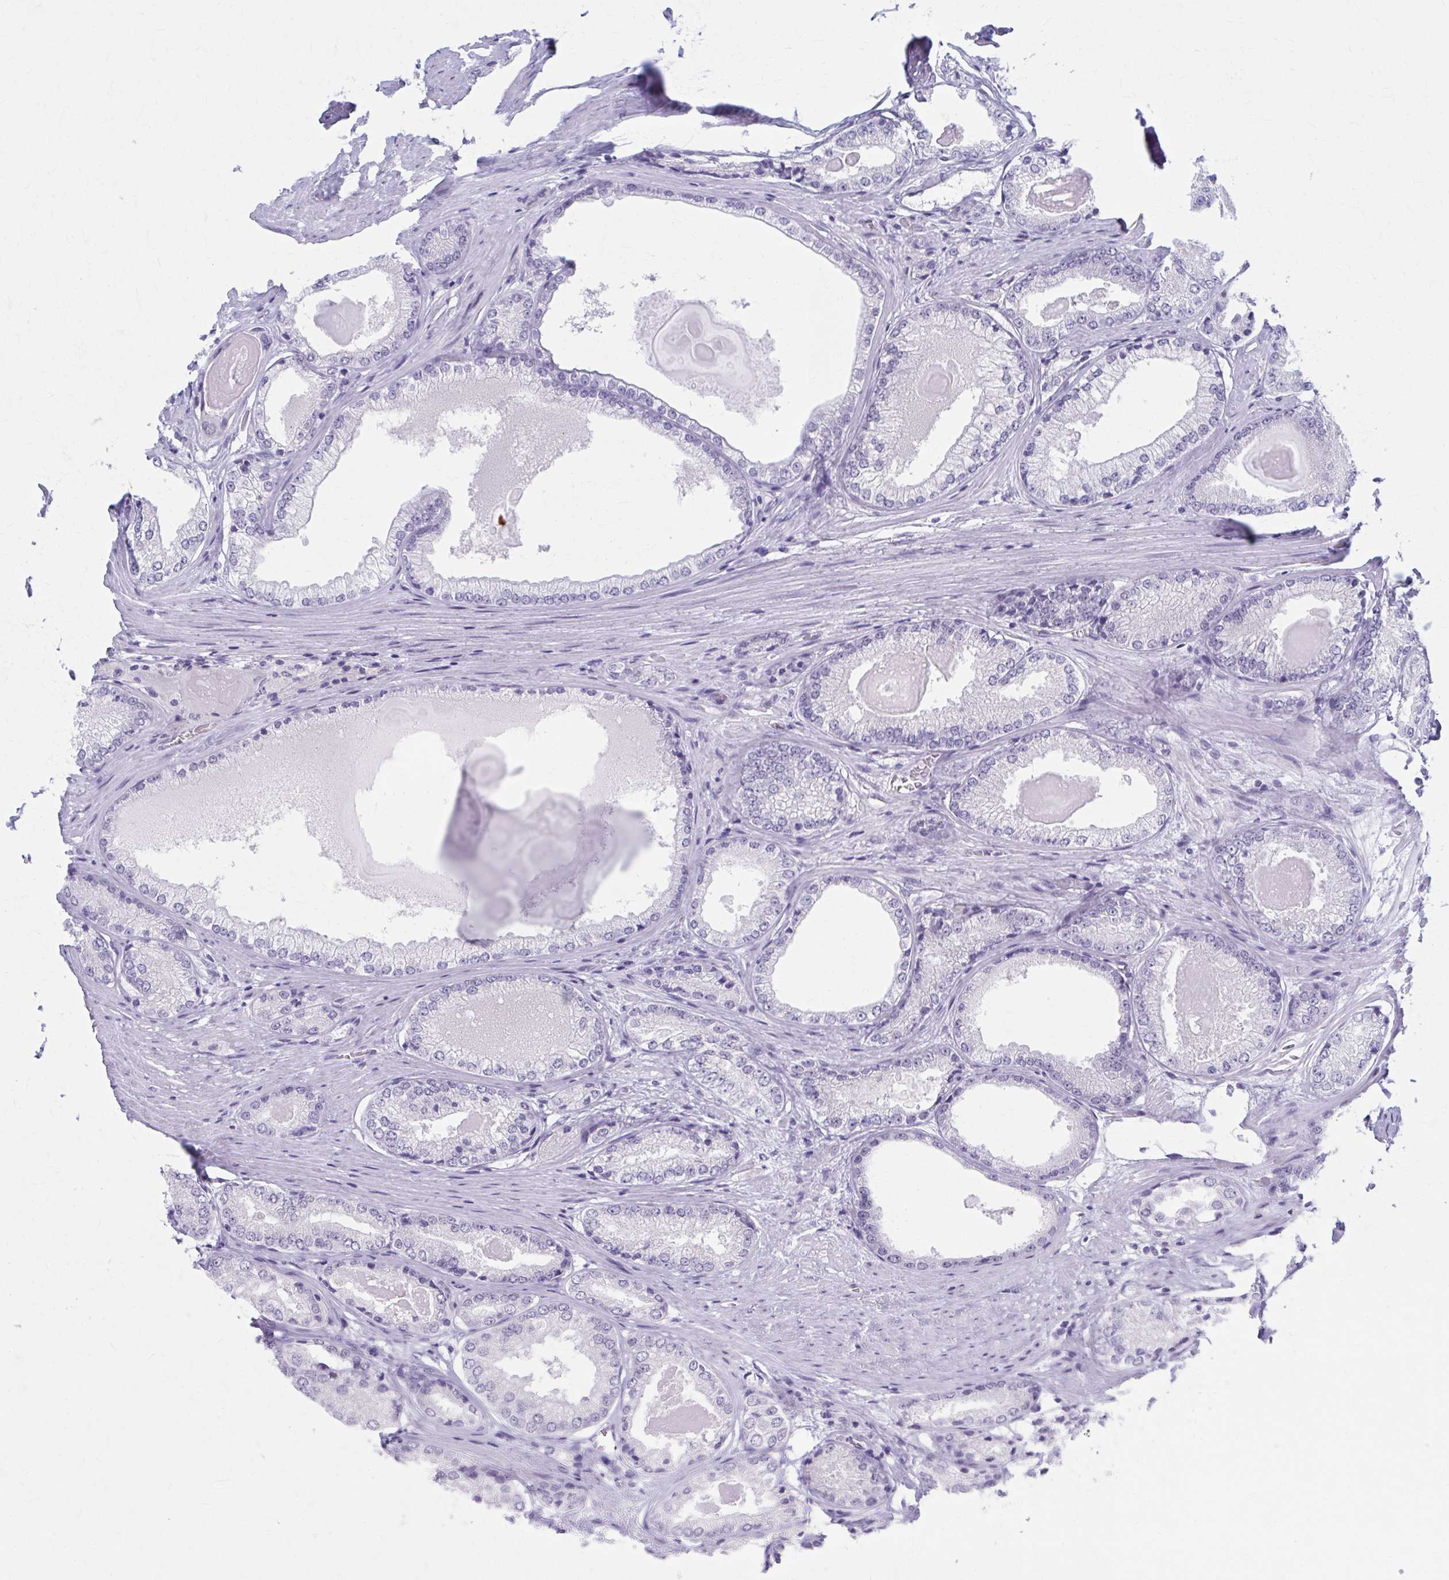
{"staining": {"intensity": "negative", "quantity": "none", "location": "none"}, "tissue": "prostate cancer", "cell_type": "Tumor cells", "image_type": "cancer", "snomed": [{"axis": "morphology", "description": "Adenocarcinoma, NOS"}, {"axis": "morphology", "description": "Adenocarcinoma, Low grade"}, {"axis": "topography", "description": "Prostate"}], "caption": "Tumor cells are negative for brown protein staining in prostate cancer (adenocarcinoma). The staining was performed using DAB (3,3'-diaminobenzidine) to visualize the protein expression in brown, while the nuclei were stained in blue with hematoxylin (Magnification: 20x).", "gene": "CCDC105", "patient": {"sex": "male", "age": 68}}